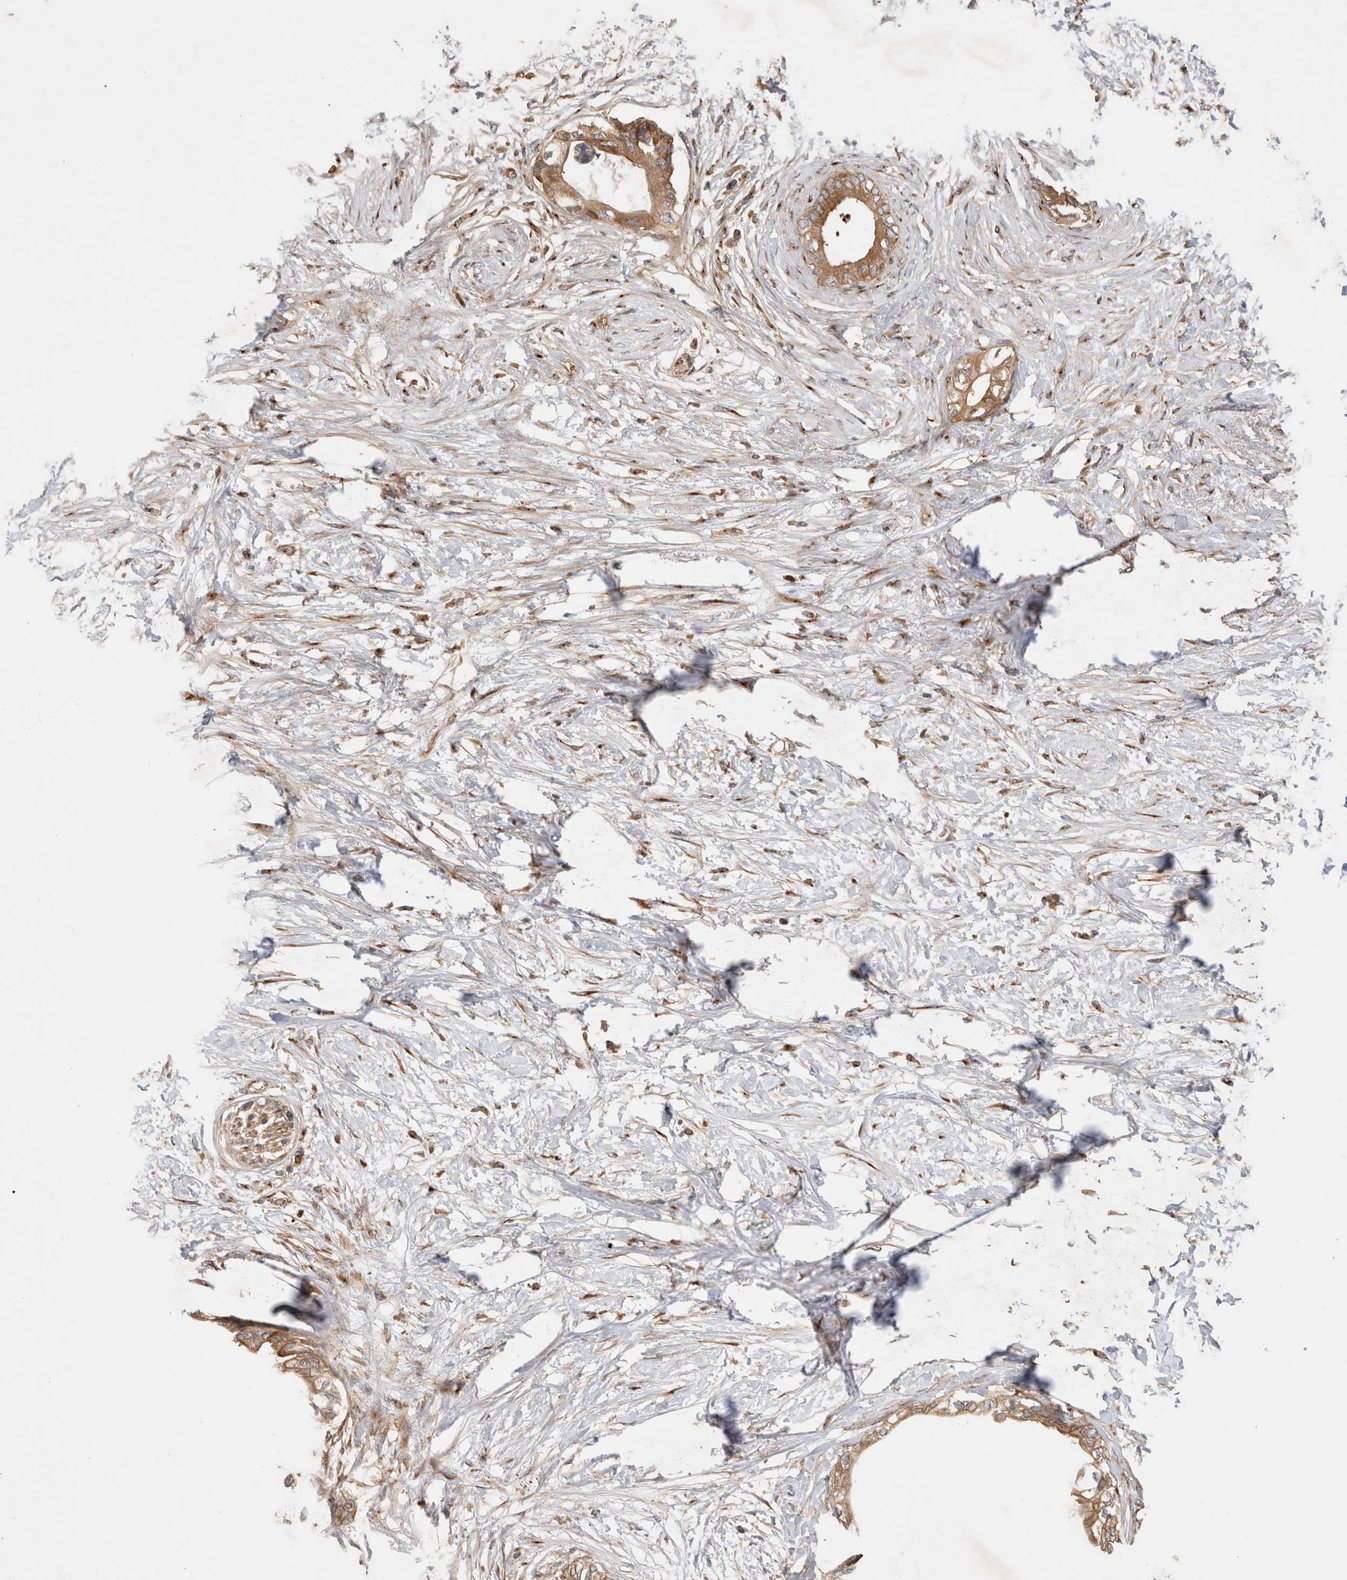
{"staining": {"intensity": "moderate", "quantity": ">75%", "location": "cytoplasmic/membranous"}, "tissue": "pancreatic cancer", "cell_type": "Tumor cells", "image_type": "cancer", "snomed": [{"axis": "morphology", "description": "Normal tissue, NOS"}, {"axis": "morphology", "description": "Adenocarcinoma, NOS"}, {"axis": "topography", "description": "Pancreas"}, {"axis": "topography", "description": "Duodenum"}], "caption": "High-magnification brightfield microscopy of pancreatic cancer (adenocarcinoma) stained with DAB (3,3'-diaminobenzidine) (brown) and counterstained with hematoxylin (blue). tumor cells exhibit moderate cytoplasmic/membranous staining is appreciated in approximately>75% of cells. The staining was performed using DAB (3,3'-diaminobenzidine) to visualize the protein expression in brown, while the nuclei were stained in blue with hematoxylin (Magnification: 20x).", "gene": "GPR150", "patient": {"sex": "female", "age": 60}}